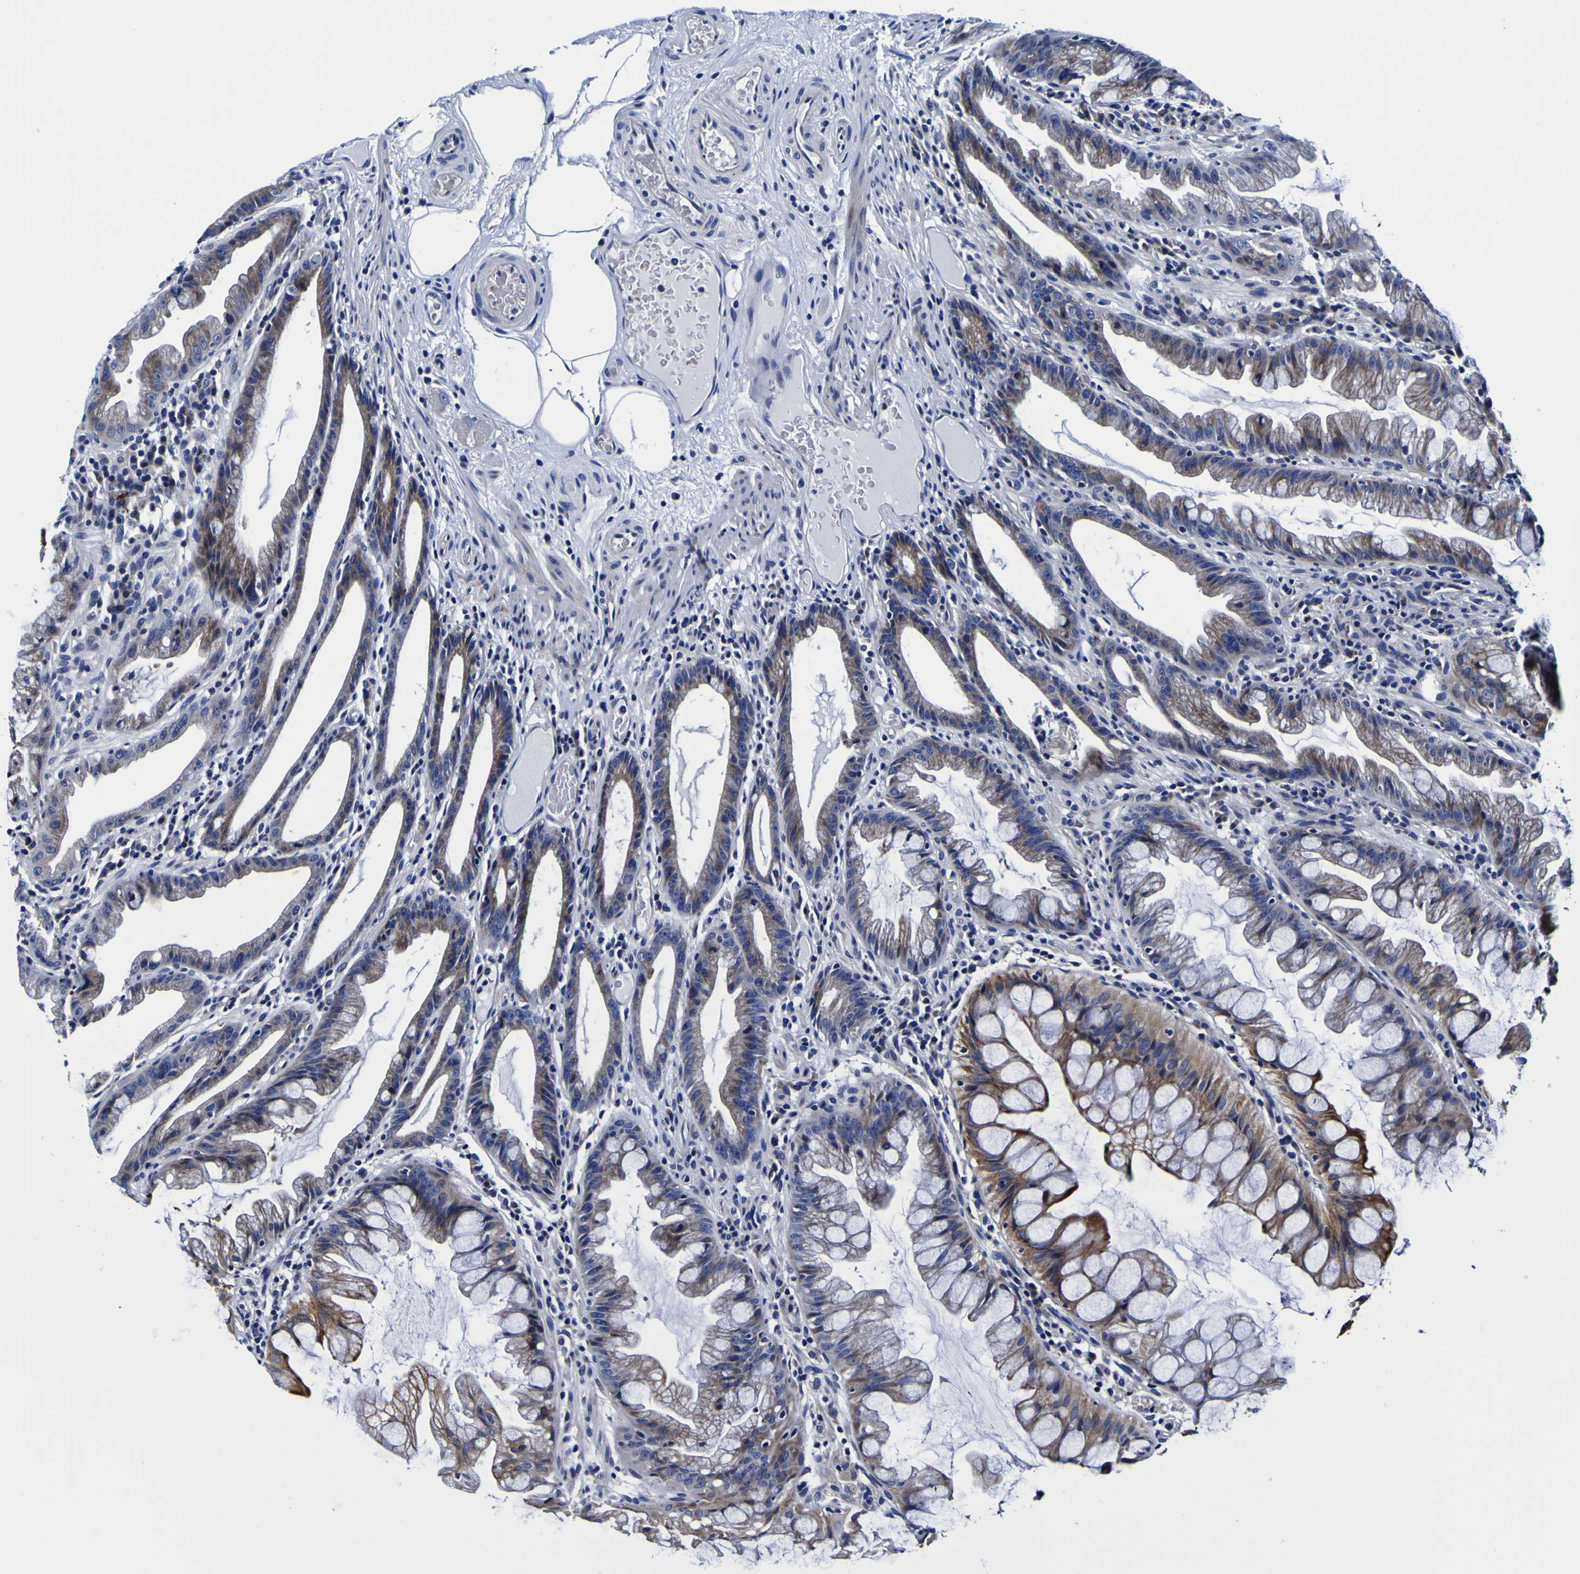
{"staining": {"intensity": "negative", "quantity": "none", "location": "none"}, "tissue": "colon", "cell_type": "Endothelial cells", "image_type": "normal", "snomed": [{"axis": "morphology", "description": "Normal tissue, NOS"}, {"axis": "topography", "description": "Smooth muscle"}, {"axis": "topography", "description": "Colon"}], "caption": "The photomicrograph displays no staining of endothelial cells in benign colon. (DAB immunohistochemistry (IHC), high magnification).", "gene": "PDLIM4", "patient": {"sex": "male", "age": 67}}